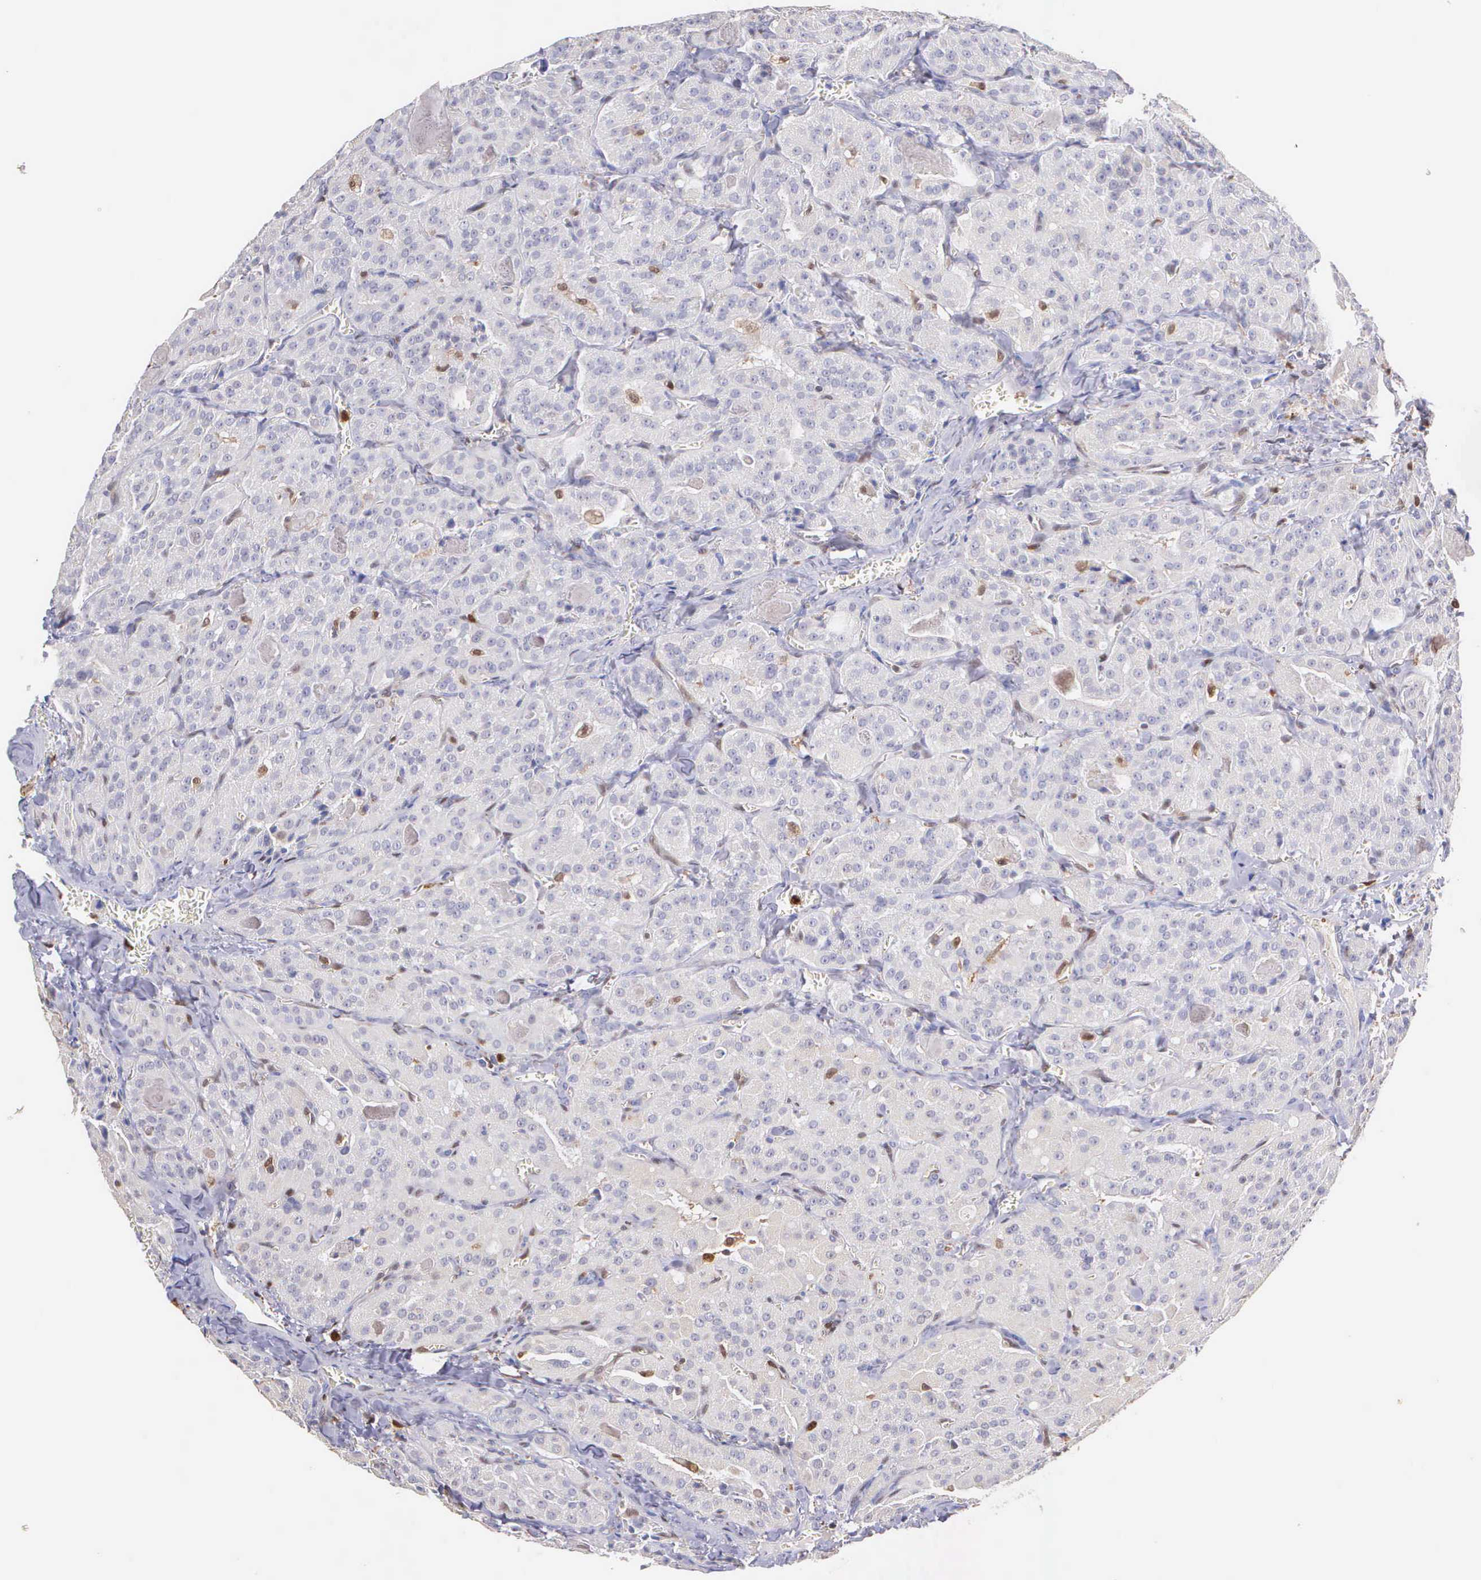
{"staining": {"intensity": "negative", "quantity": "none", "location": "none"}, "tissue": "thyroid cancer", "cell_type": "Tumor cells", "image_type": "cancer", "snomed": [{"axis": "morphology", "description": "Carcinoma, NOS"}, {"axis": "topography", "description": "Thyroid gland"}], "caption": "Thyroid cancer (carcinoma) stained for a protein using immunohistochemistry shows no expression tumor cells.", "gene": "BID", "patient": {"sex": "male", "age": 76}}